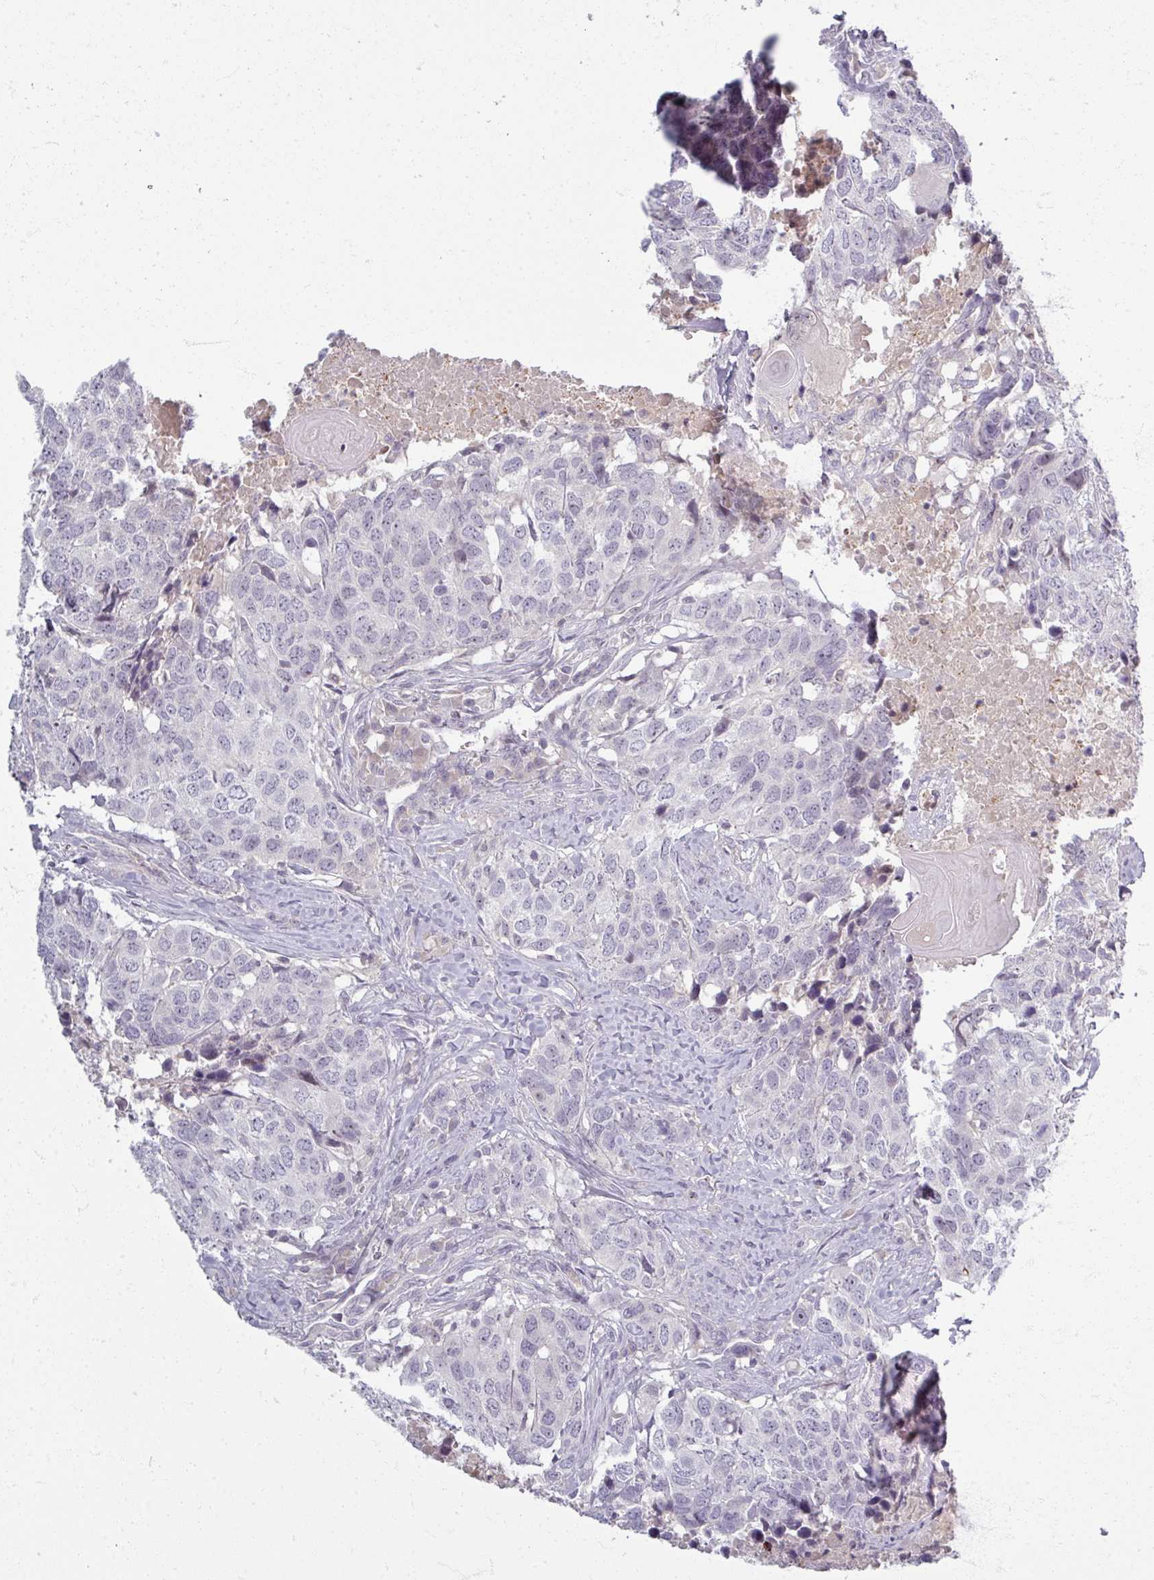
{"staining": {"intensity": "negative", "quantity": "none", "location": "none"}, "tissue": "head and neck cancer", "cell_type": "Tumor cells", "image_type": "cancer", "snomed": [{"axis": "morphology", "description": "Normal tissue, NOS"}, {"axis": "morphology", "description": "Squamous cell carcinoma, NOS"}, {"axis": "topography", "description": "Skeletal muscle"}, {"axis": "topography", "description": "Vascular tissue"}, {"axis": "topography", "description": "Peripheral nerve tissue"}, {"axis": "topography", "description": "Head-Neck"}], "caption": "Micrograph shows no significant protein expression in tumor cells of head and neck cancer.", "gene": "TTLL7", "patient": {"sex": "male", "age": 66}}